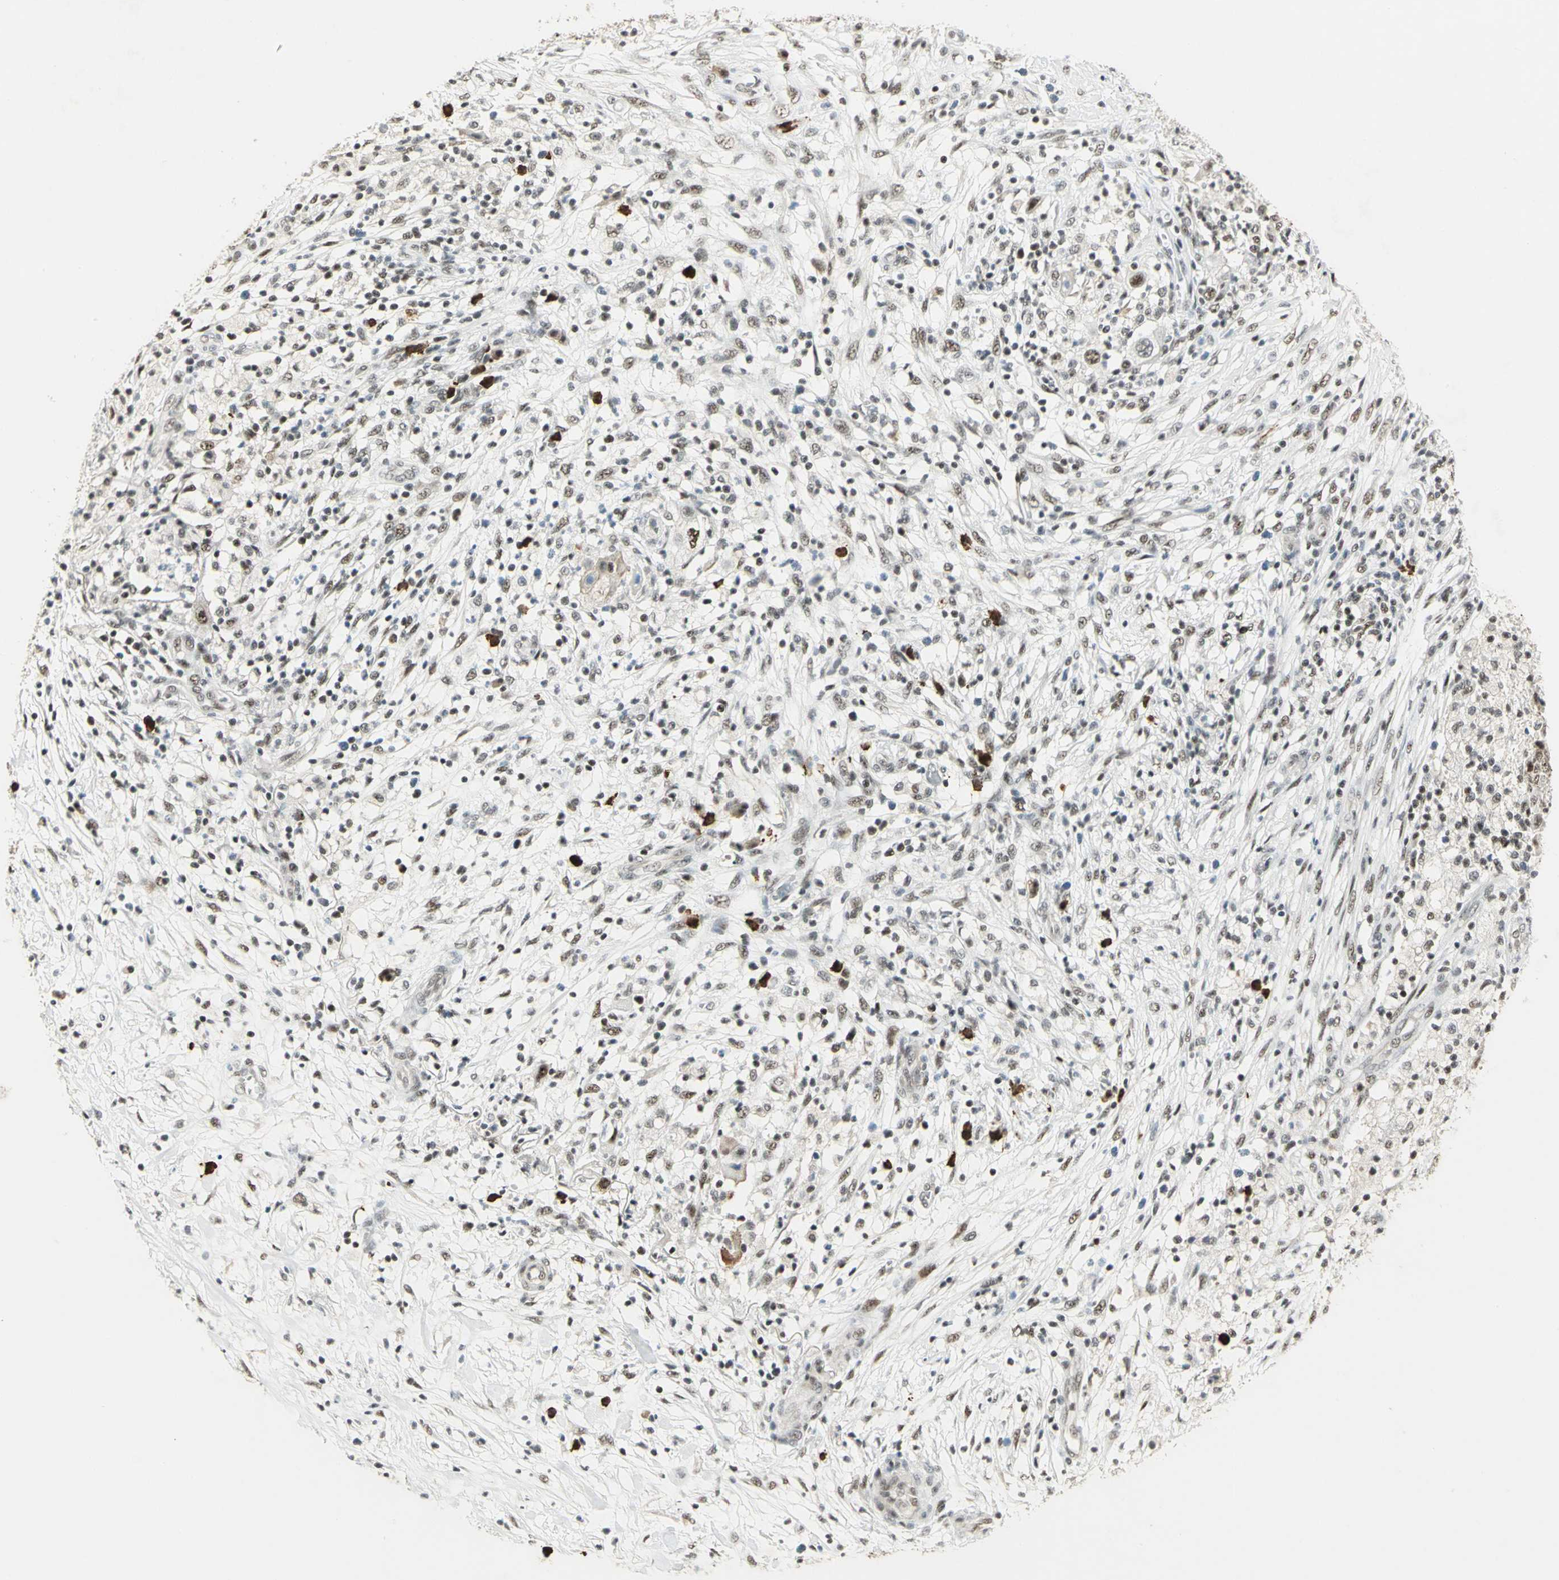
{"staining": {"intensity": "moderate", "quantity": ">75%", "location": "nuclear"}, "tissue": "ovarian cancer", "cell_type": "Tumor cells", "image_type": "cancer", "snomed": [{"axis": "morphology", "description": "Carcinoma, endometroid"}, {"axis": "topography", "description": "Ovary"}], "caption": "Moderate nuclear protein expression is identified in approximately >75% of tumor cells in ovarian cancer (endometroid carcinoma). Nuclei are stained in blue.", "gene": "CCNT1", "patient": {"sex": "female", "age": 42}}